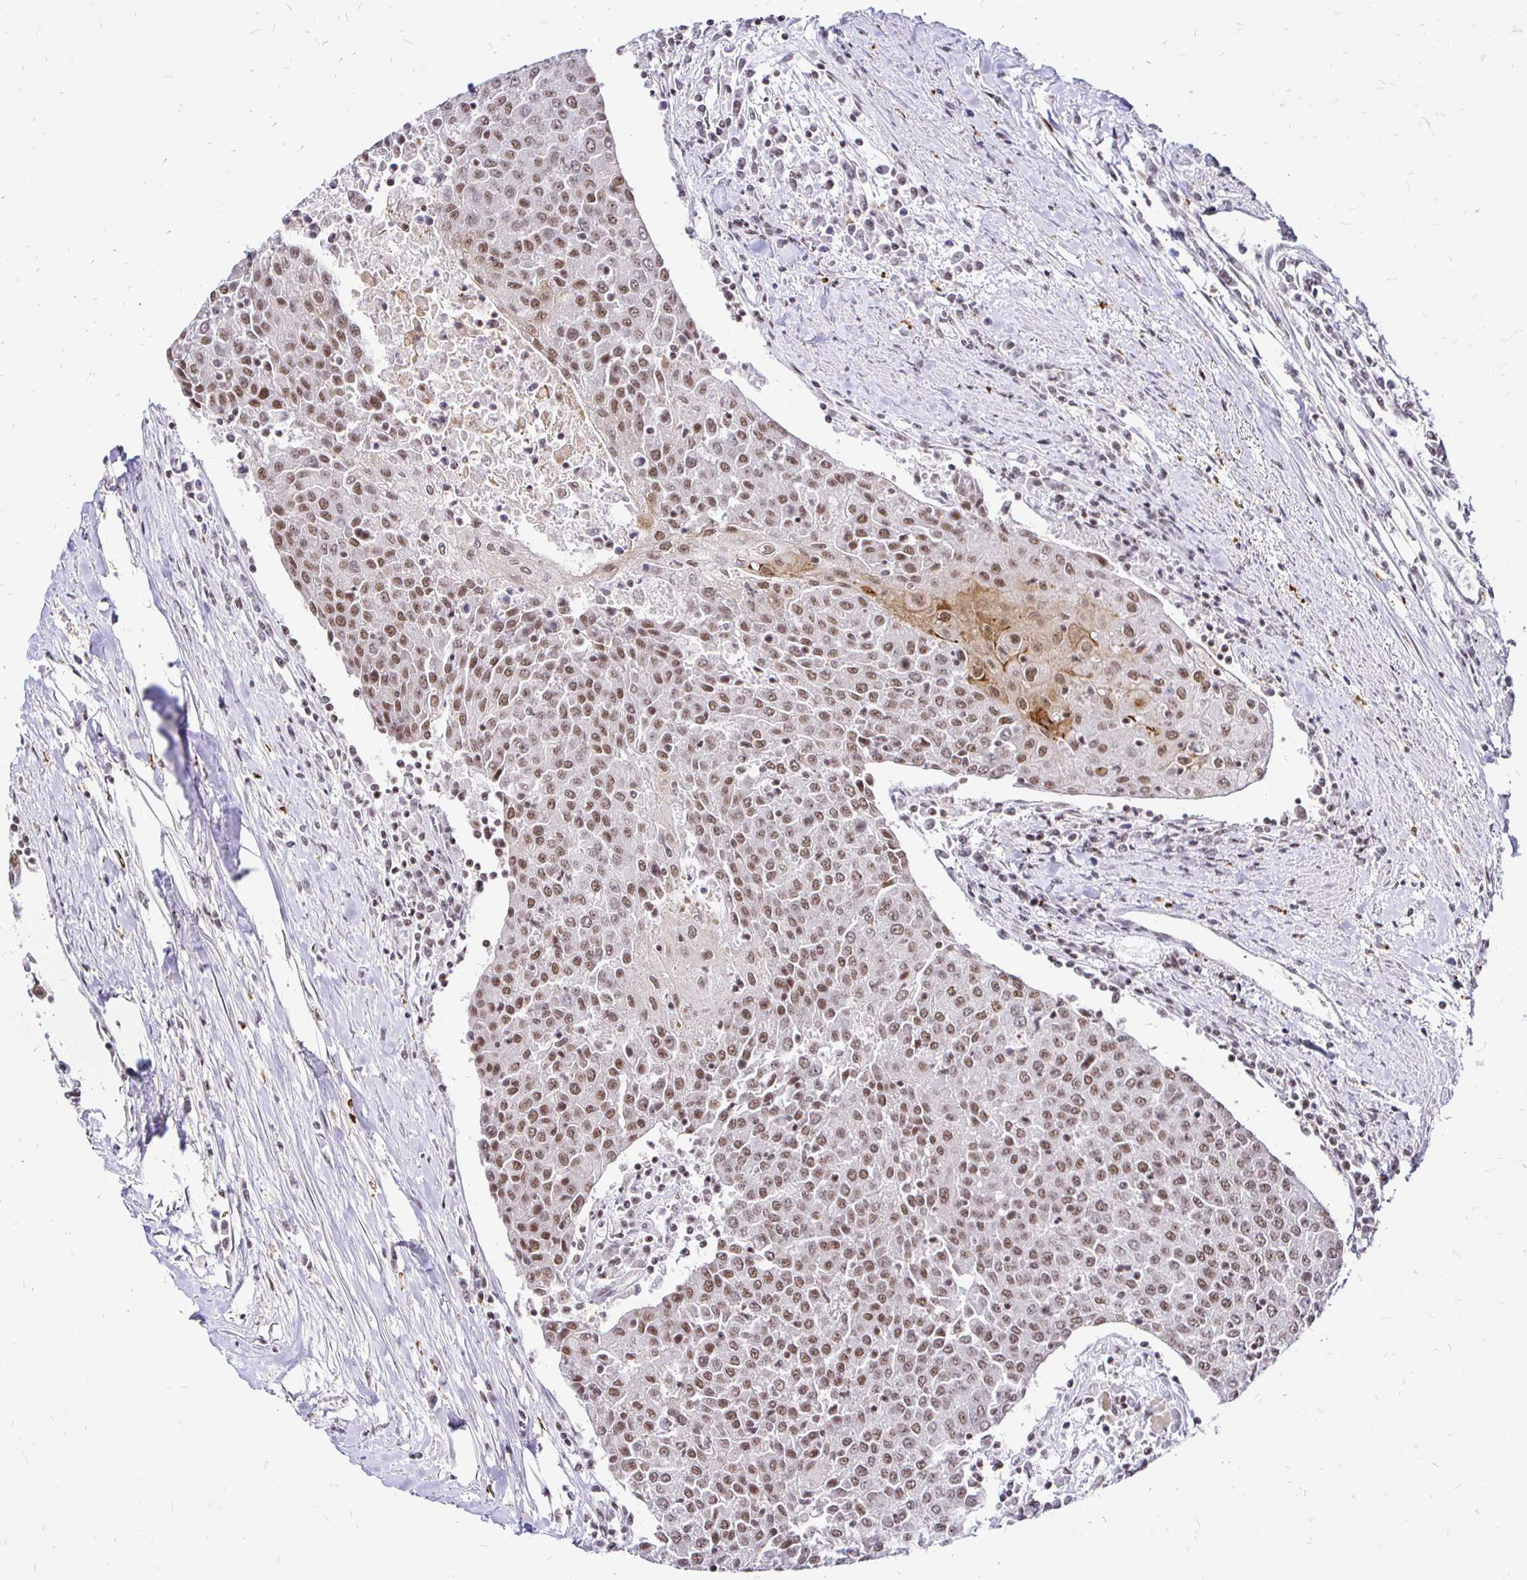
{"staining": {"intensity": "moderate", "quantity": ">75%", "location": "nuclear"}, "tissue": "urothelial cancer", "cell_type": "Tumor cells", "image_type": "cancer", "snomed": [{"axis": "morphology", "description": "Urothelial carcinoma, High grade"}, {"axis": "topography", "description": "Urinary bladder"}], "caption": "Urothelial carcinoma (high-grade) stained with a protein marker exhibits moderate staining in tumor cells.", "gene": "SIN3A", "patient": {"sex": "female", "age": 85}}